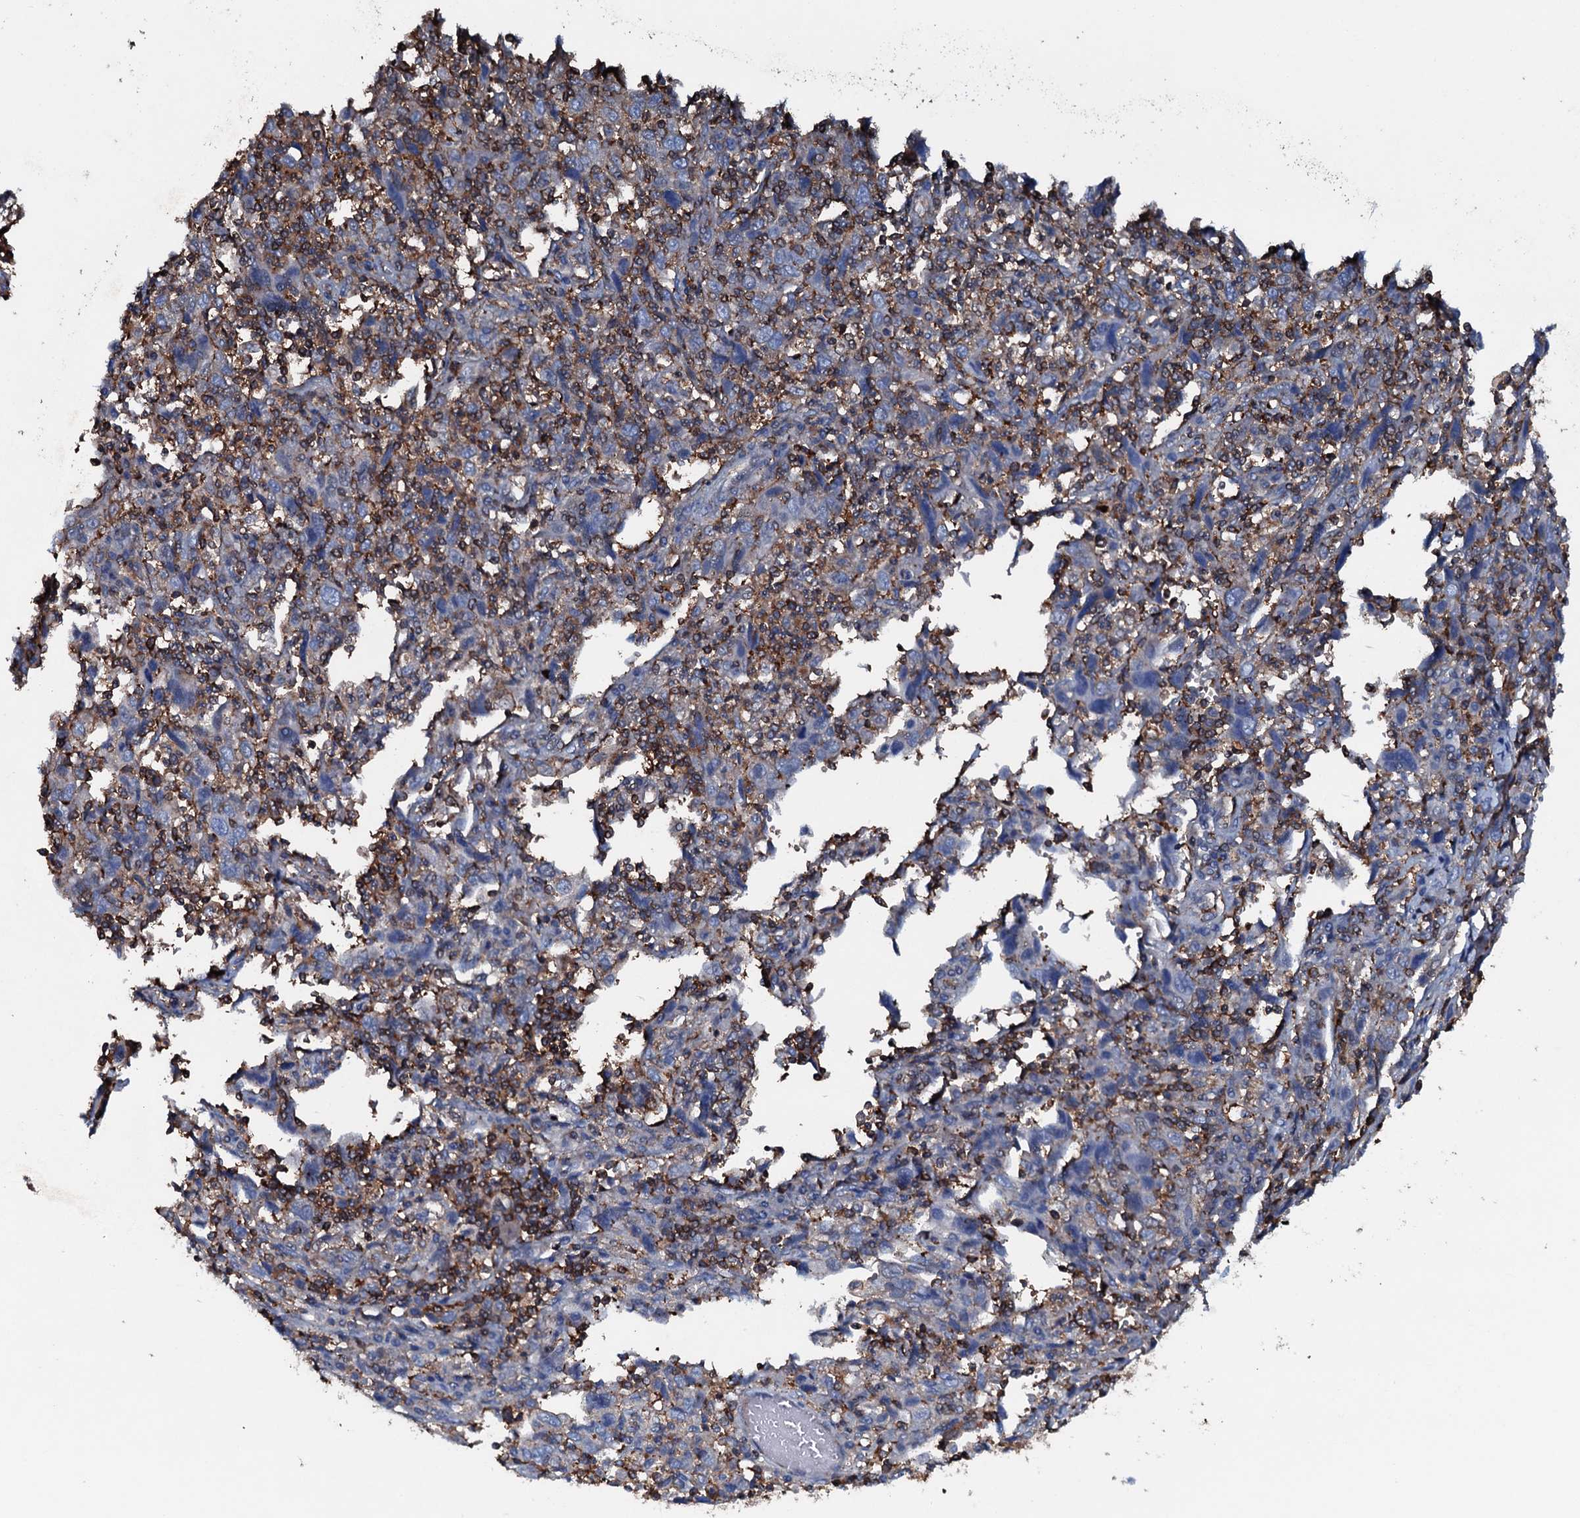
{"staining": {"intensity": "negative", "quantity": "none", "location": "none"}, "tissue": "cervical cancer", "cell_type": "Tumor cells", "image_type": "cancer", "snomed": [{"axis": "morphology", "description": "Squamous cell carcinoma, NOS"}, {"axis": "topography", "description": "Cervix"}], "caption": "Cervical squamous cell carcinoma stained for a protein using immunohistochemistry demonstrates no staining tumor cells.", "gene": "MS4A4E", "patient": {"sex": "female", "age": 46}}